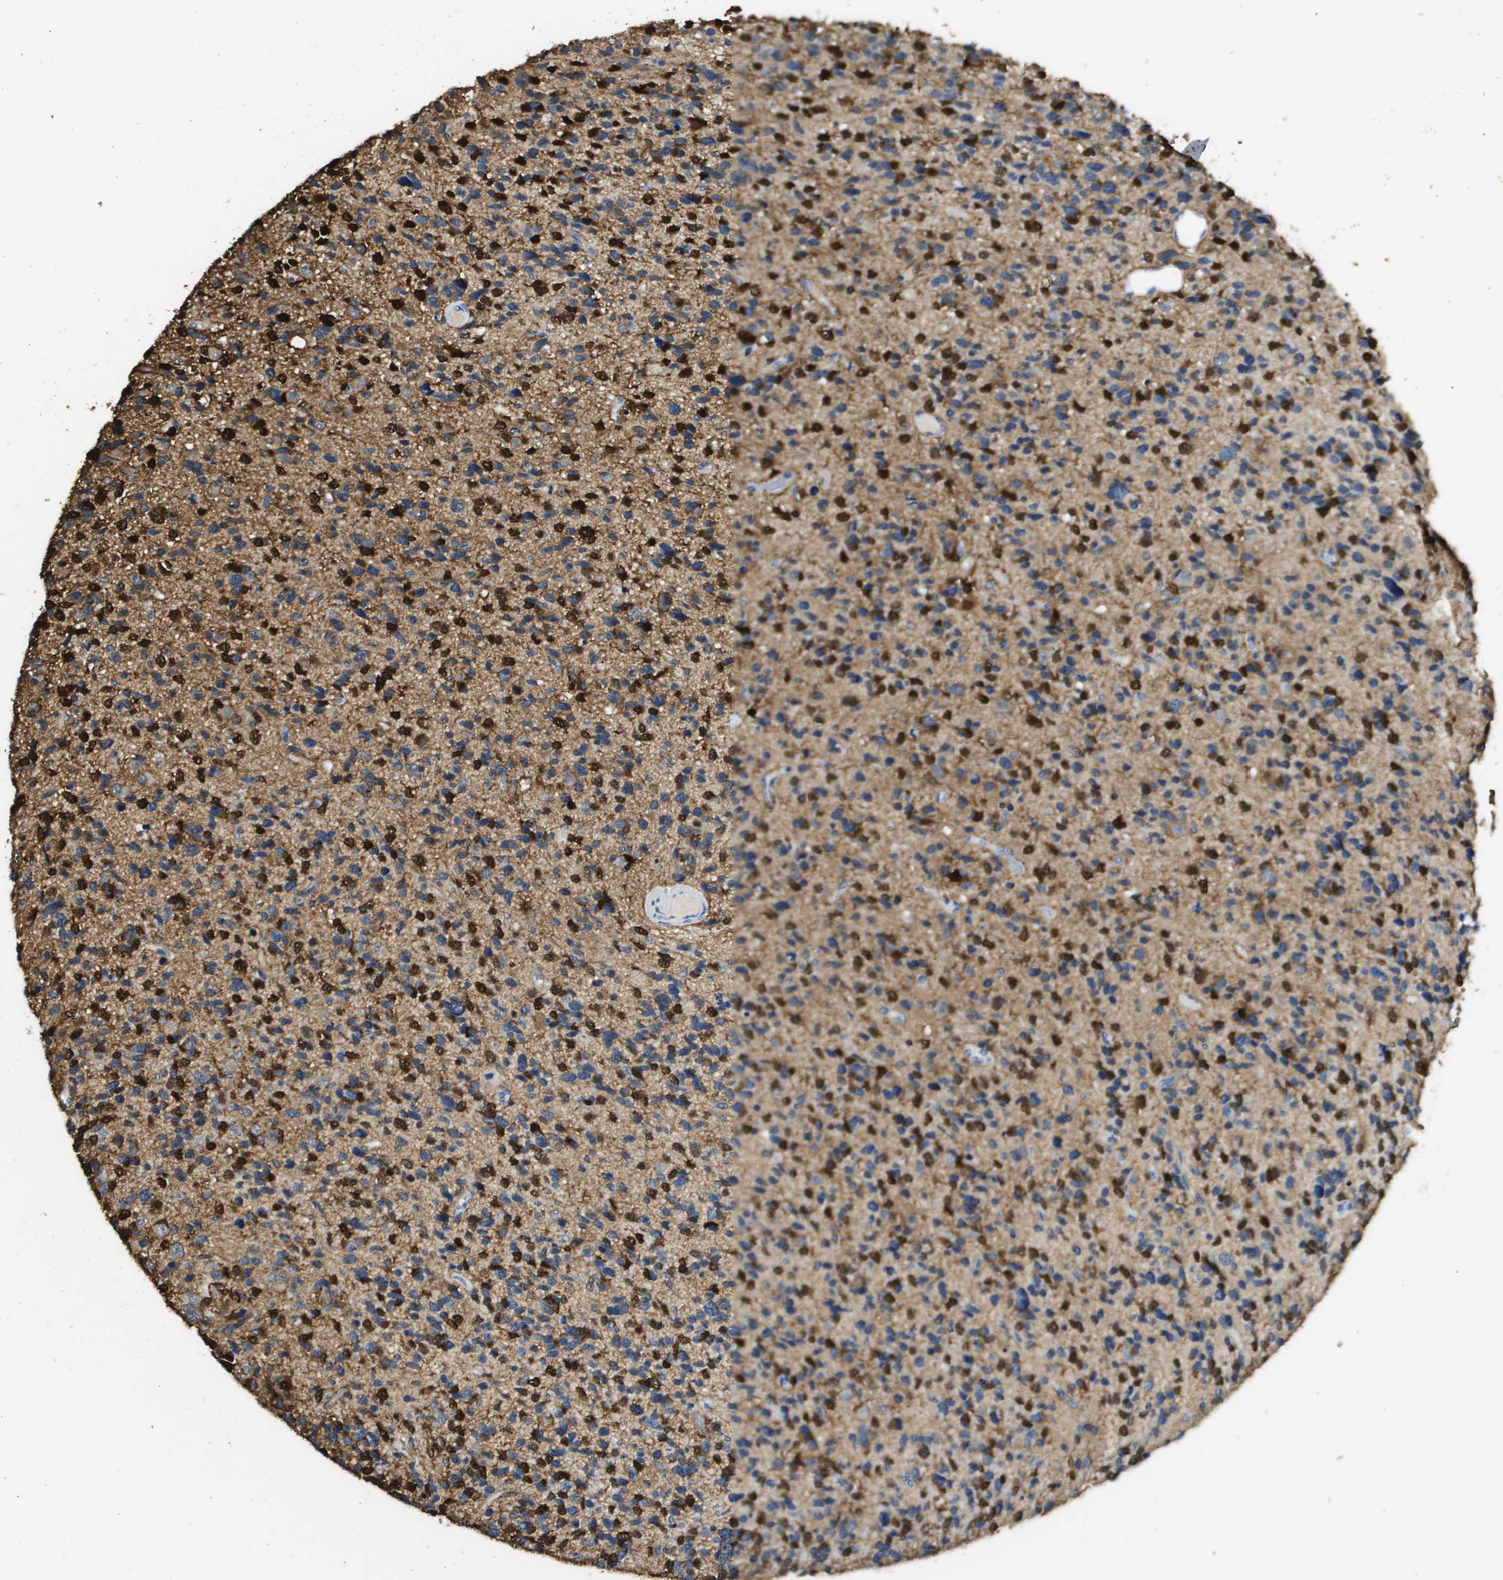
{"staining": {"intensity": "strong", "quantity": "25%-75%", "location": "cytoplasmic/membranous,nuclear"}, "tissue": "glioma", "cell_type": "Tumor cells", "image_type": "cancer", "snomed": [{"axis": "morphology", "description": "Glioma, malignant, High grade"}, {"axis": "topography", "description": "Brain"}], "caption": "A high-resolution micrograph shows IHC staining of high-grade glioma (malignant), which displays strong cytoplasmic/membranous and nuclear expression in about 25%-75% of tumor cells. The protein of interest is shown in brown color, while the nuclei are stained blue.", "gene": "MT3", "patient": {"sex": "female", "age": 58}}